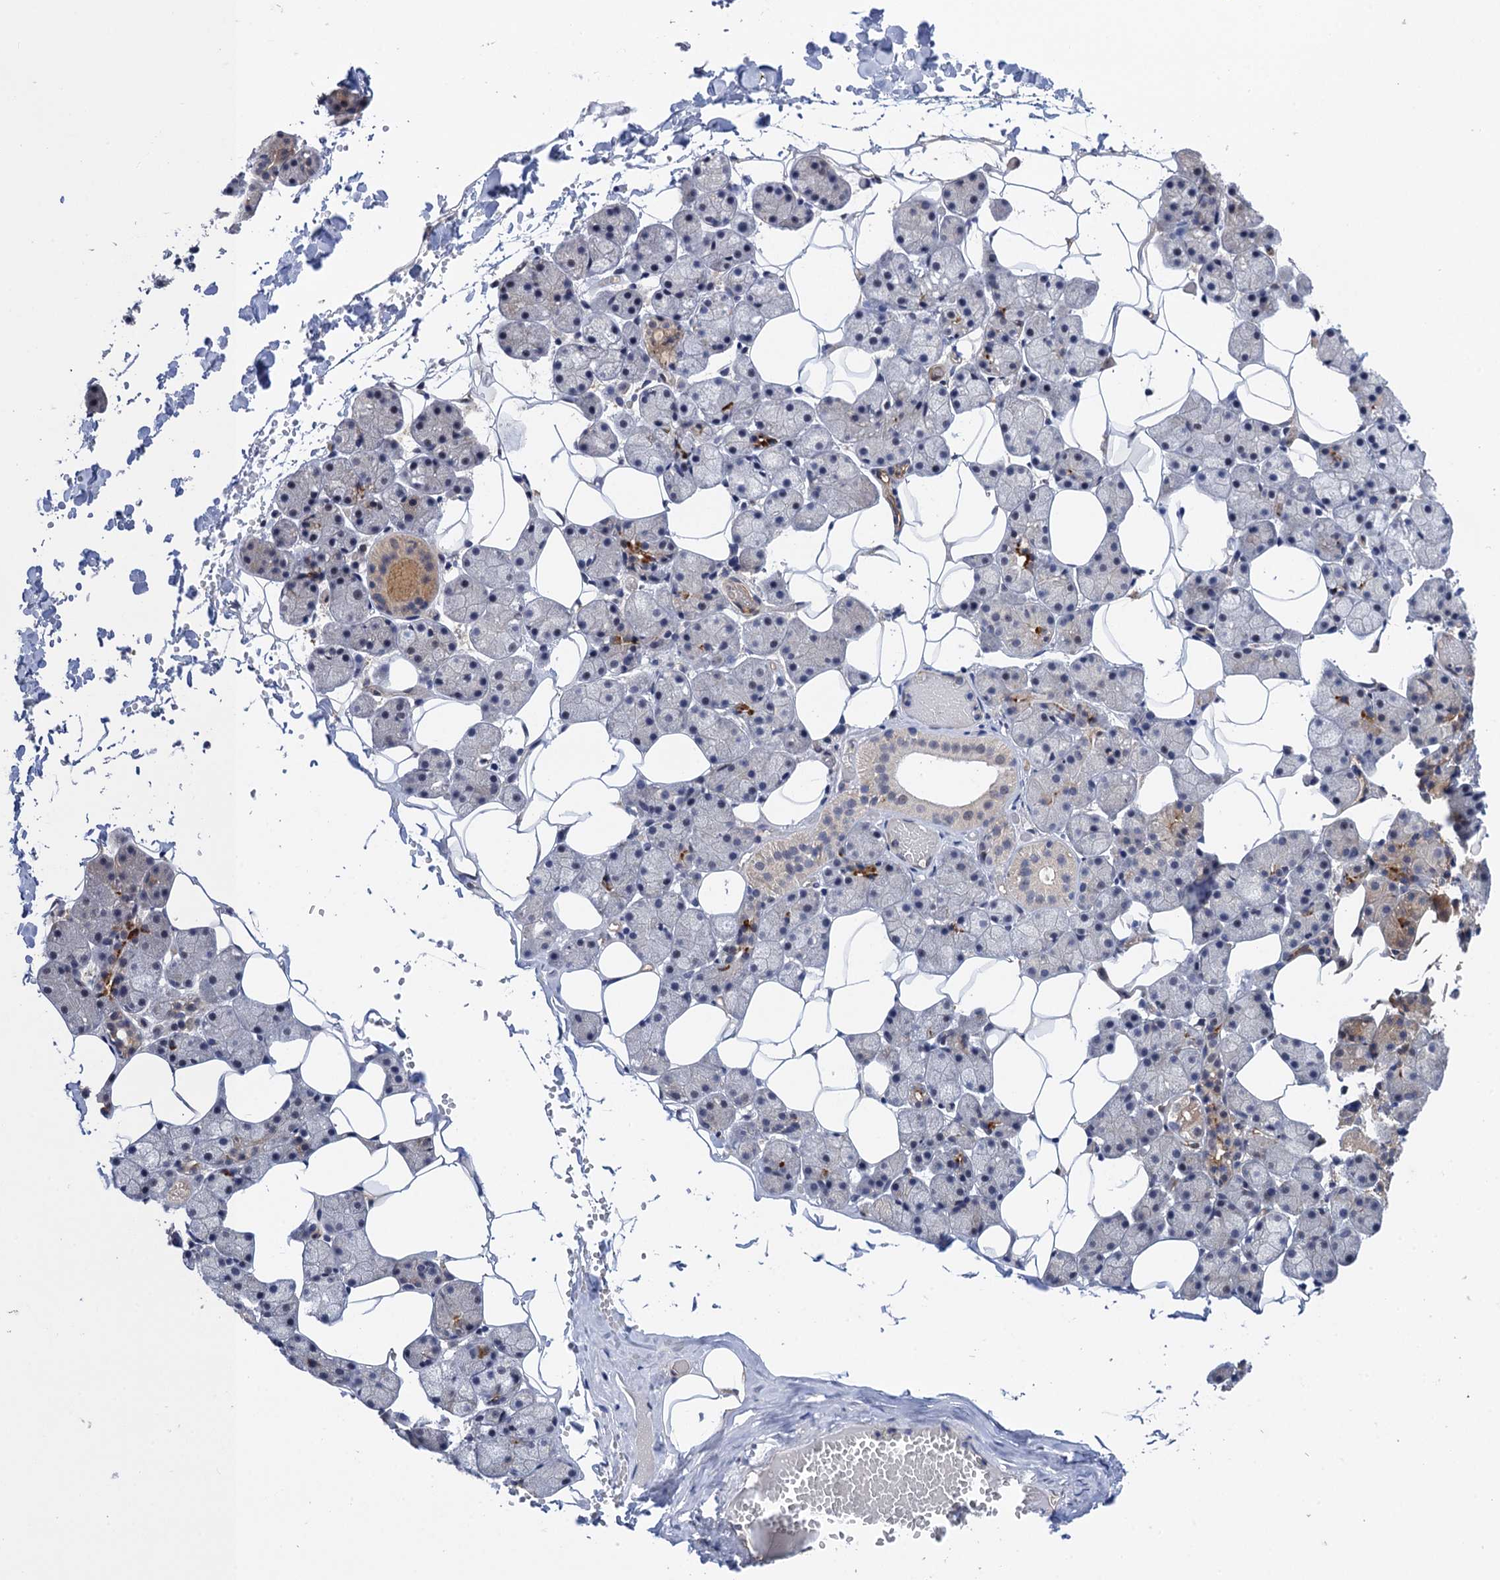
{"staining": {"intensity": "weak", "quantity": "<25%", "location": "cytoplasmic/membranous"}, "tissue": "salivary gland", "cell_type": "Glandular cells", "image_type": "normal", "snomed": [{"axis": "morphology", "description": "Normal tissue, NOS"}, {"axis": "topography", "description": "Salivary gland"}], "caption": "An IHC micrograph of unremarkable salivary gland is shown. There is no staining in glandular cells of salivary gland.", "gene": "NEK8", "patient": {"sex": "female", "age": 33}}